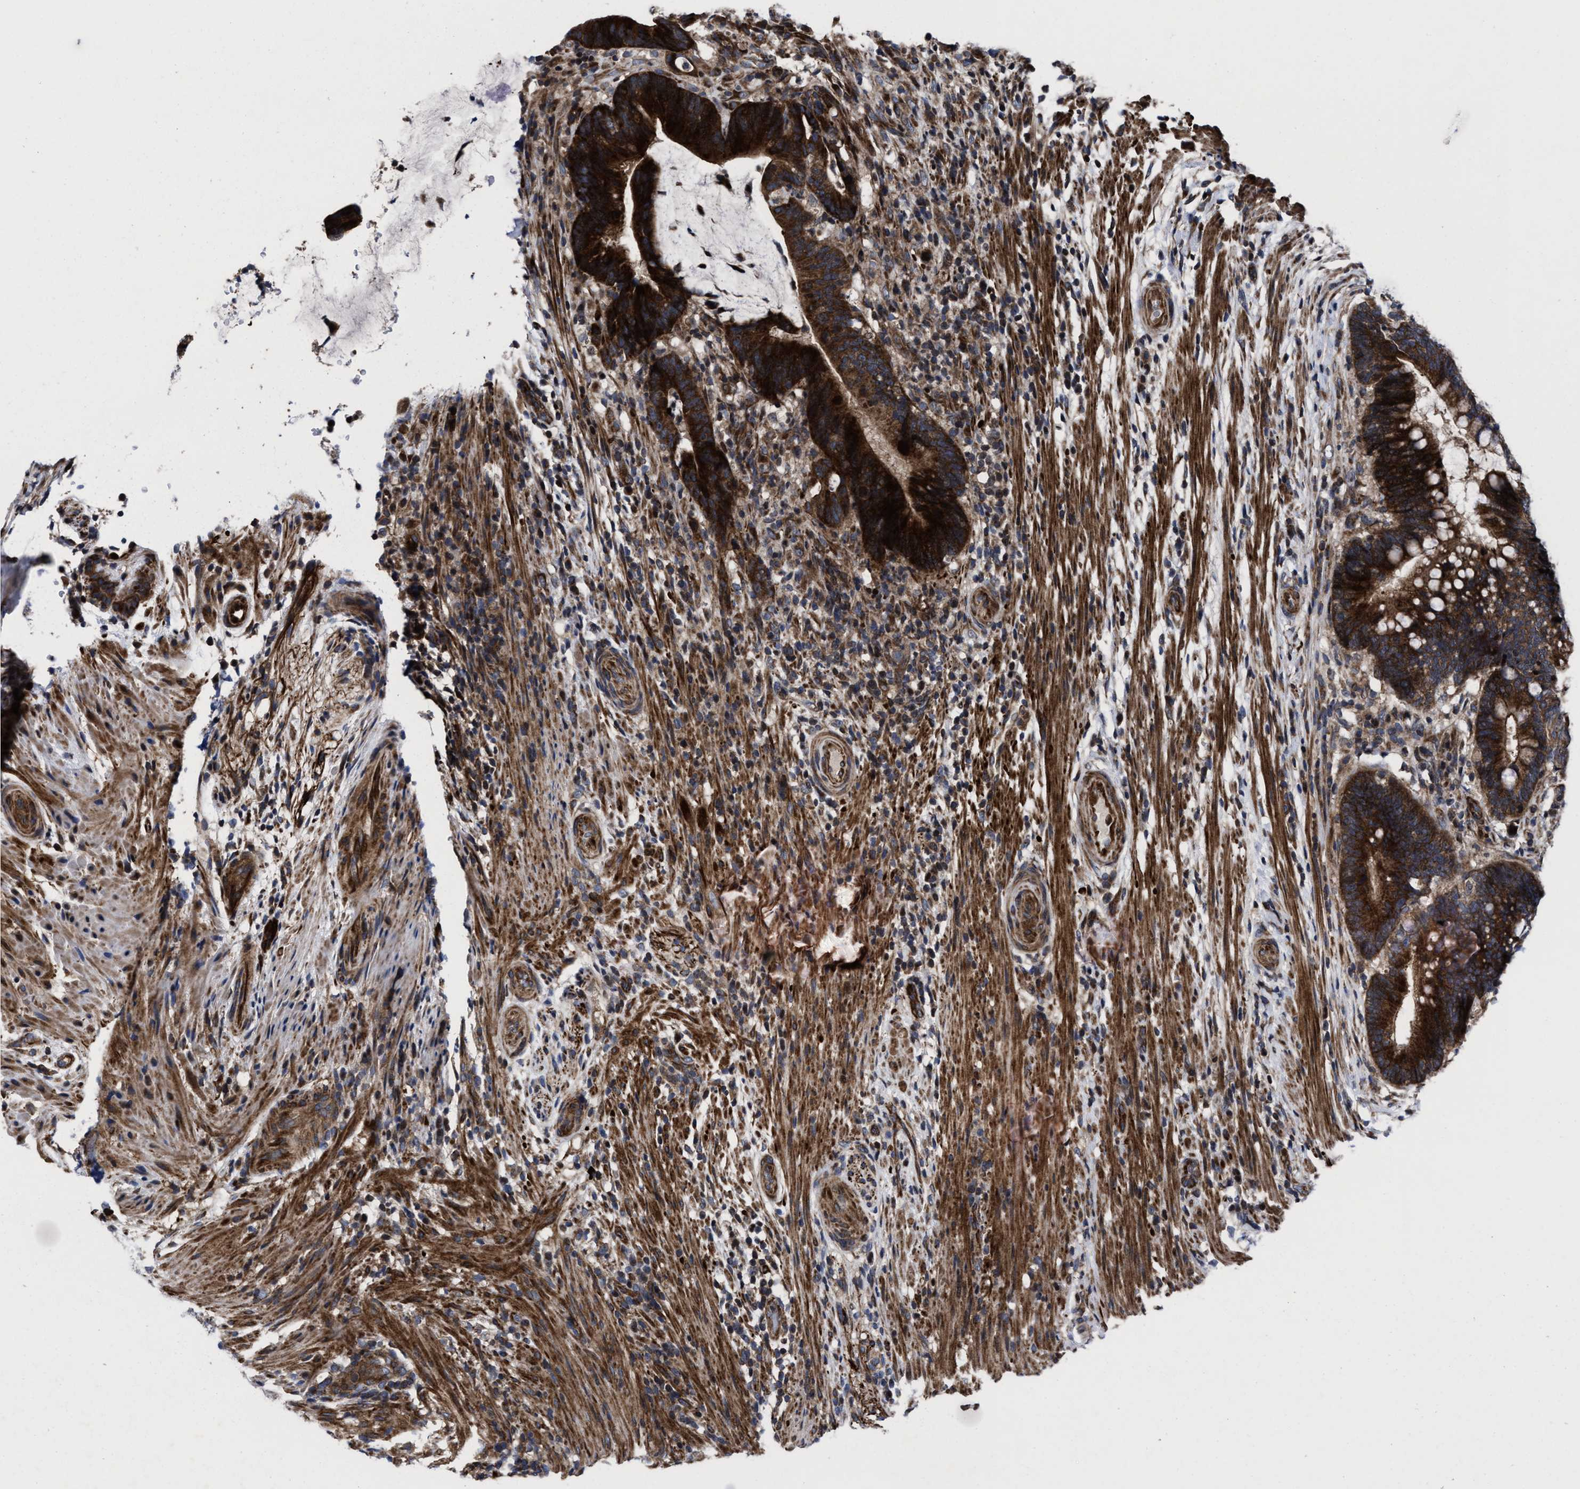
{"staining": {"intensity": "strong", "quantity": ">75%", "location": "cytoplasmic/membranous"}, "tissue": "colorectal cancer", "cell_type": "Tumor cells", "image_type": "cancer", "snomed": [{"axis": "morphology", "description": "Adenocarcinoma, NOS"}, {"axis": "topography", "description": "Colon"}], "caption": "A high-resolution photomicrograph shows immunohistochemistry (IHC) staining of colorectal cancer, which demonstrates strong cytoplasmic/membranous positivity in about >75% of tumor cells.", "gene": "MRPL50", "patient": {"sex": "female", "age": 66}}